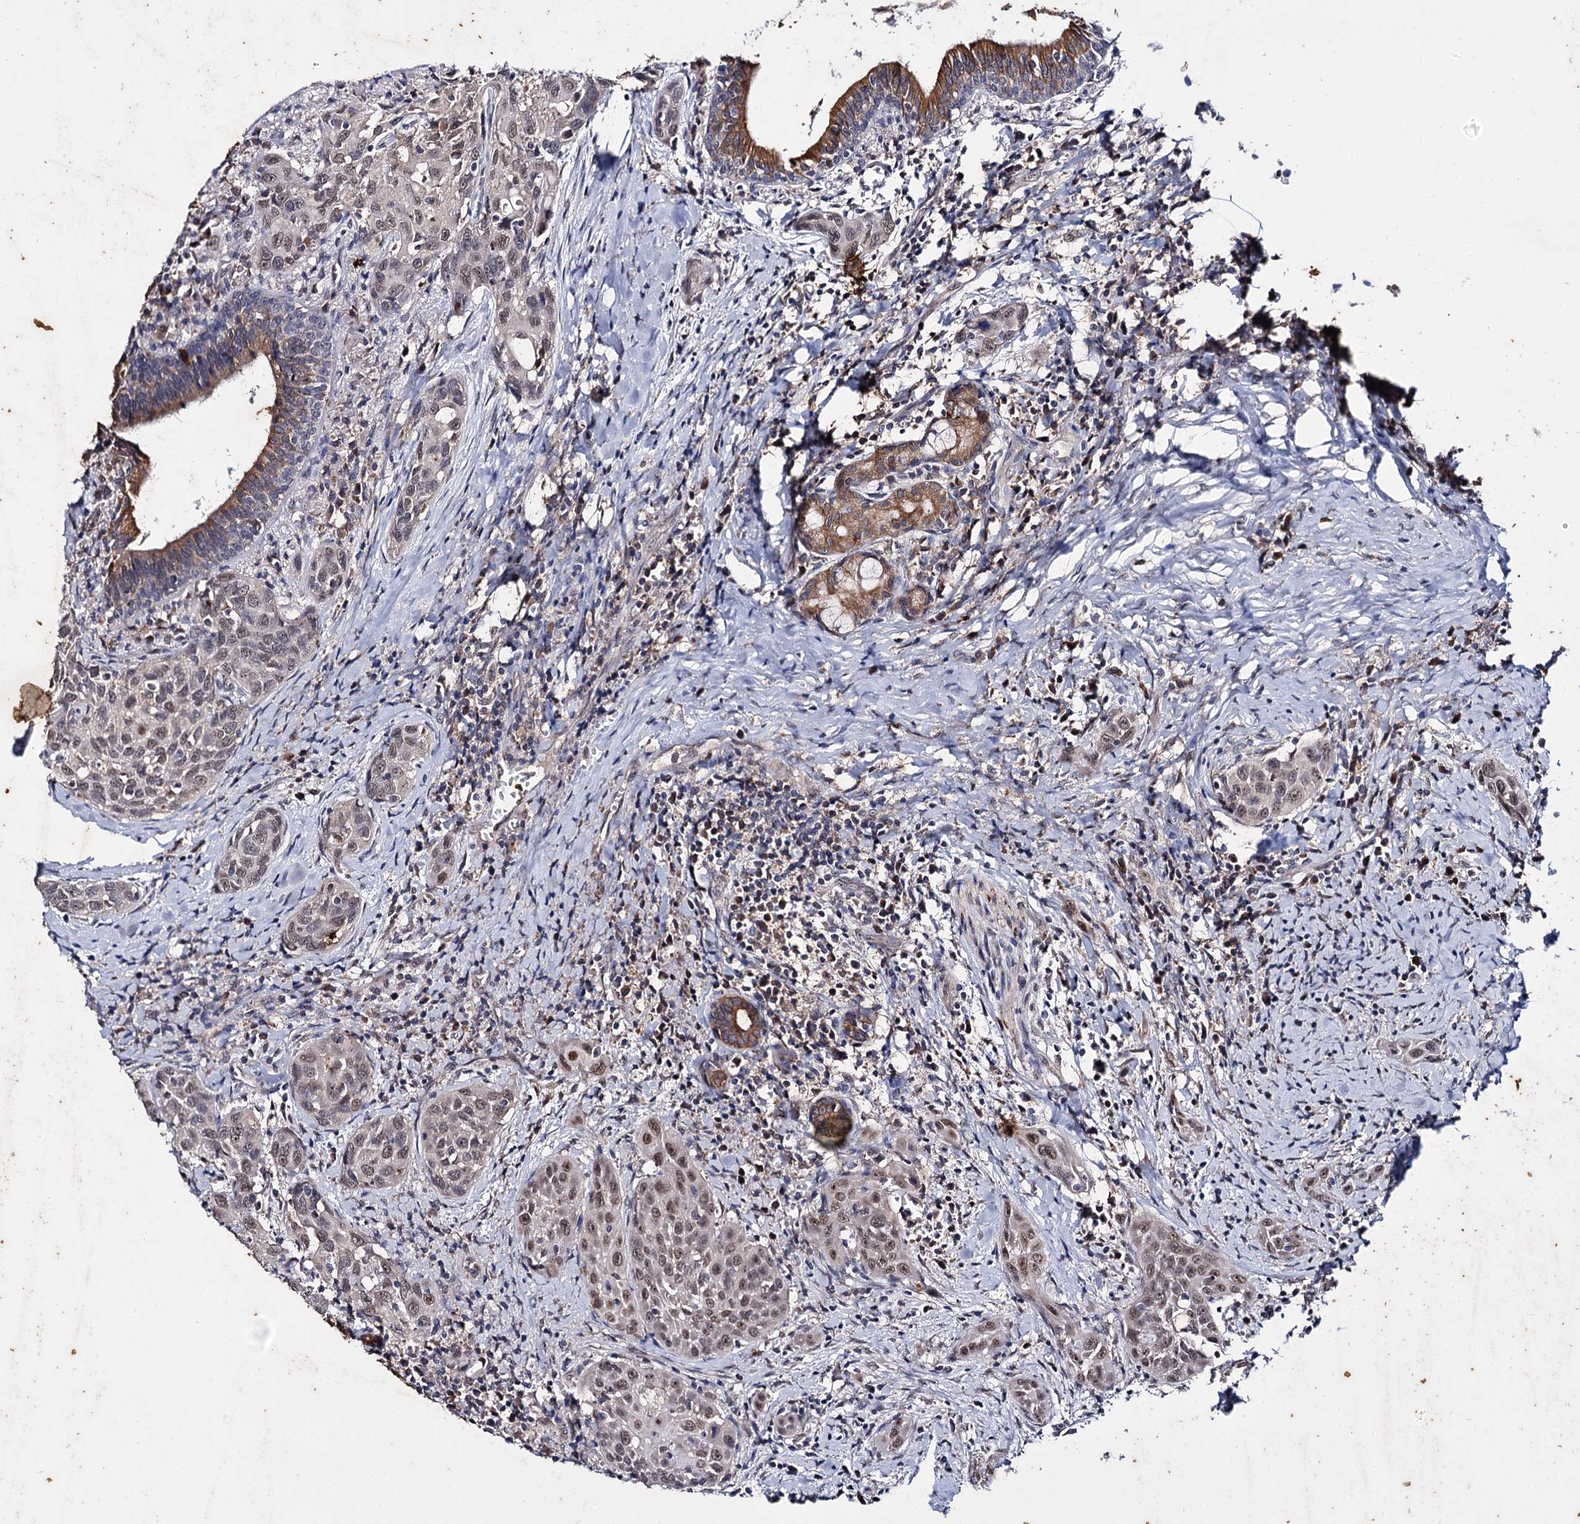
{"staining": {"intensity": "moderate", "quantity": ">75%", "location": "nuclear"}, "tissue": "head and neck cancer", "cell_type": "Tumor cells", "image_type": "cancer", "snomed": [{"axis": "morphology", "description": "Squamous cell carcinoma, NOS"}, {"axis": "topography", "description": "Oral tissue"}, {"axis": "topography", "description": "Head-Neck"}], "caption": "DAB (3,3'-diaminobenzidine) immunohistochemical staining of human squamous cell carcinoma (head and neck) shows moderate nuclear protein staining in about >75% of tumor cells.", "gene": "CLPB", "patient": {"sex": "female", "age": 50}}